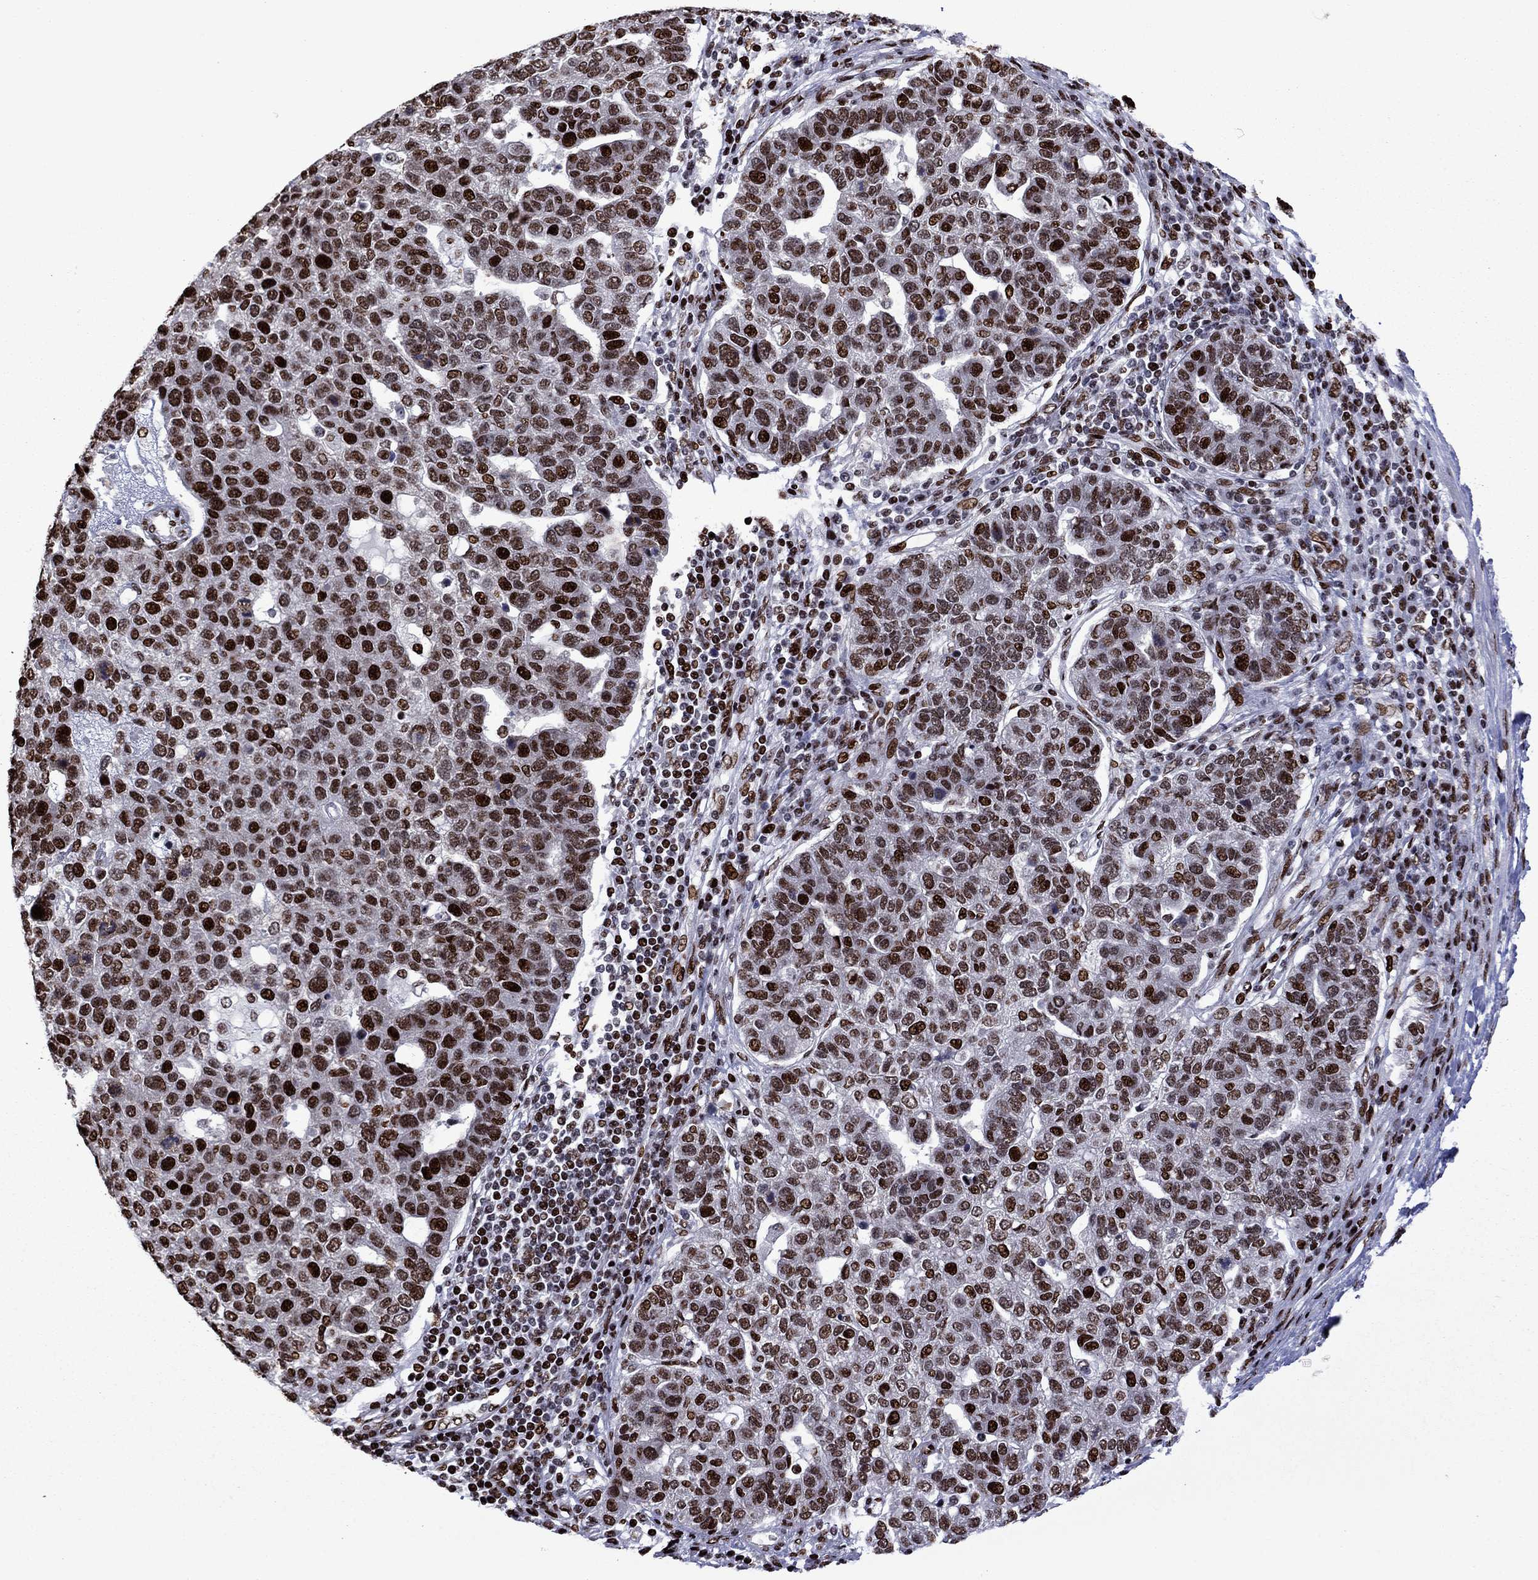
{"staining": {"intensity": "strong", "quantity": ">75%", "location": "nuclear"}, "tissue": "pancreatic cancer", "cell_type": "Tumor cells", "image_type": "cancer", "snomed": [{"axis": "morphology", "description": "Adenocarcinoma, NOS"}, {"axis": "topography", "description": "Pancreas"}], "caption": "IHC staining of pancreatic adenocarcinoma, which reveals high levels of strong nuclear staining in about >75% of tumor cells indicating strong nuclear protein positivity. The staining was performed using DAB (3,3'-diaminobenzidine) (brown) for protein detection and nuclei were counterstained in hematoxylin (blue).", "gene": "LIMK1", "patient": {"sex": "female", "age": 61}}